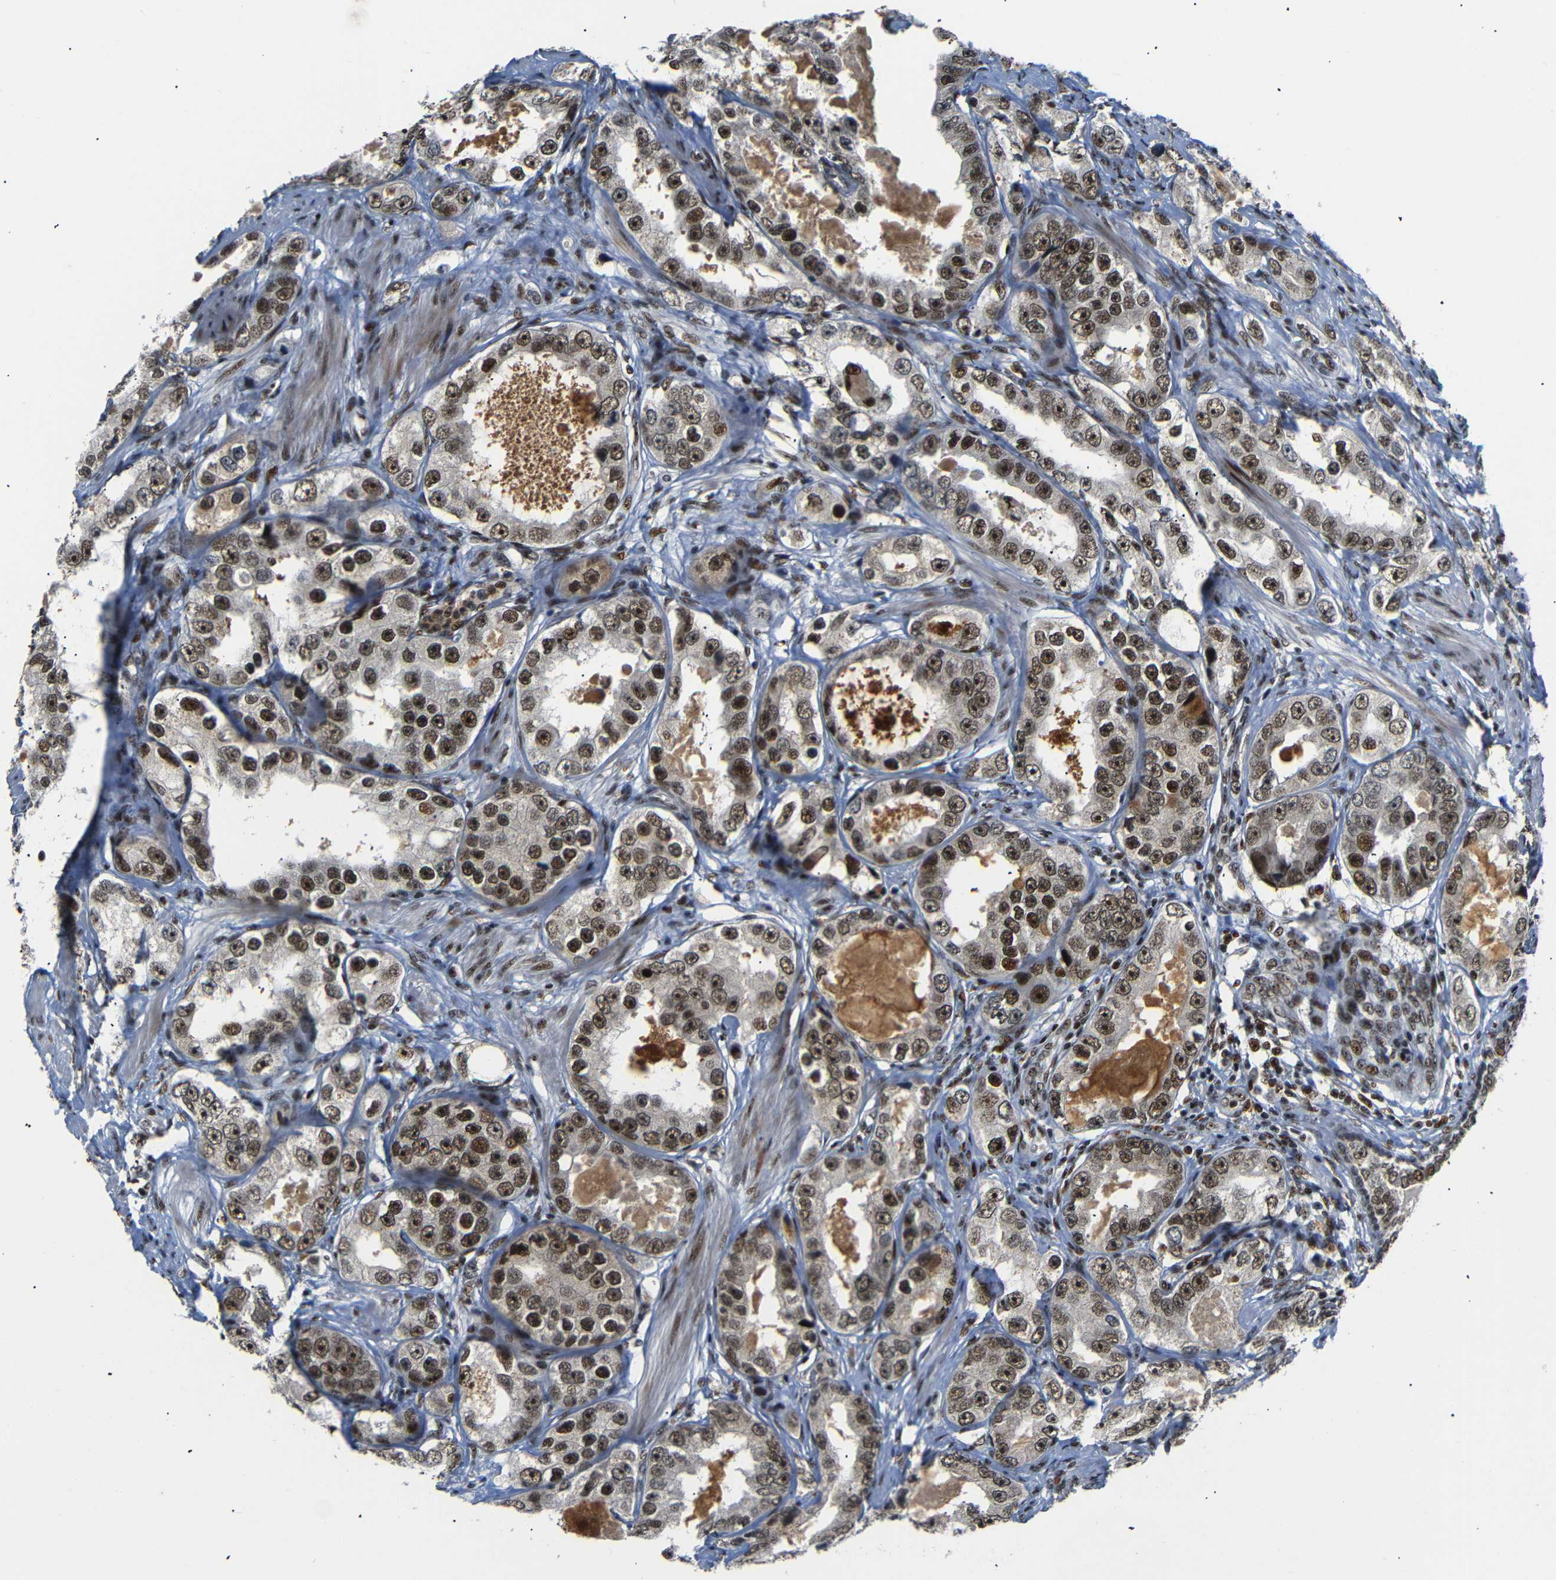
{"staining": {"intensity": "strong", "quantity": ">75%", "location": "nuclear"}, "tissue": "prostate cancer", "cell_type": "Tumor cells", "image_type": "cancer", "snomed": [{"axis": "morphology", "description": "Adenocarcinoma, High grade"}, {"axis": "topography", "description": "Prostate"}], "caption": "Immunohistochemical staining of high-grade adenocarcinoma (prostate) displays strong nuclear protein expression in about >75% of tumor cells.", "gene": "SETDB2", "patient": {"sex": "male", "age": 63}}